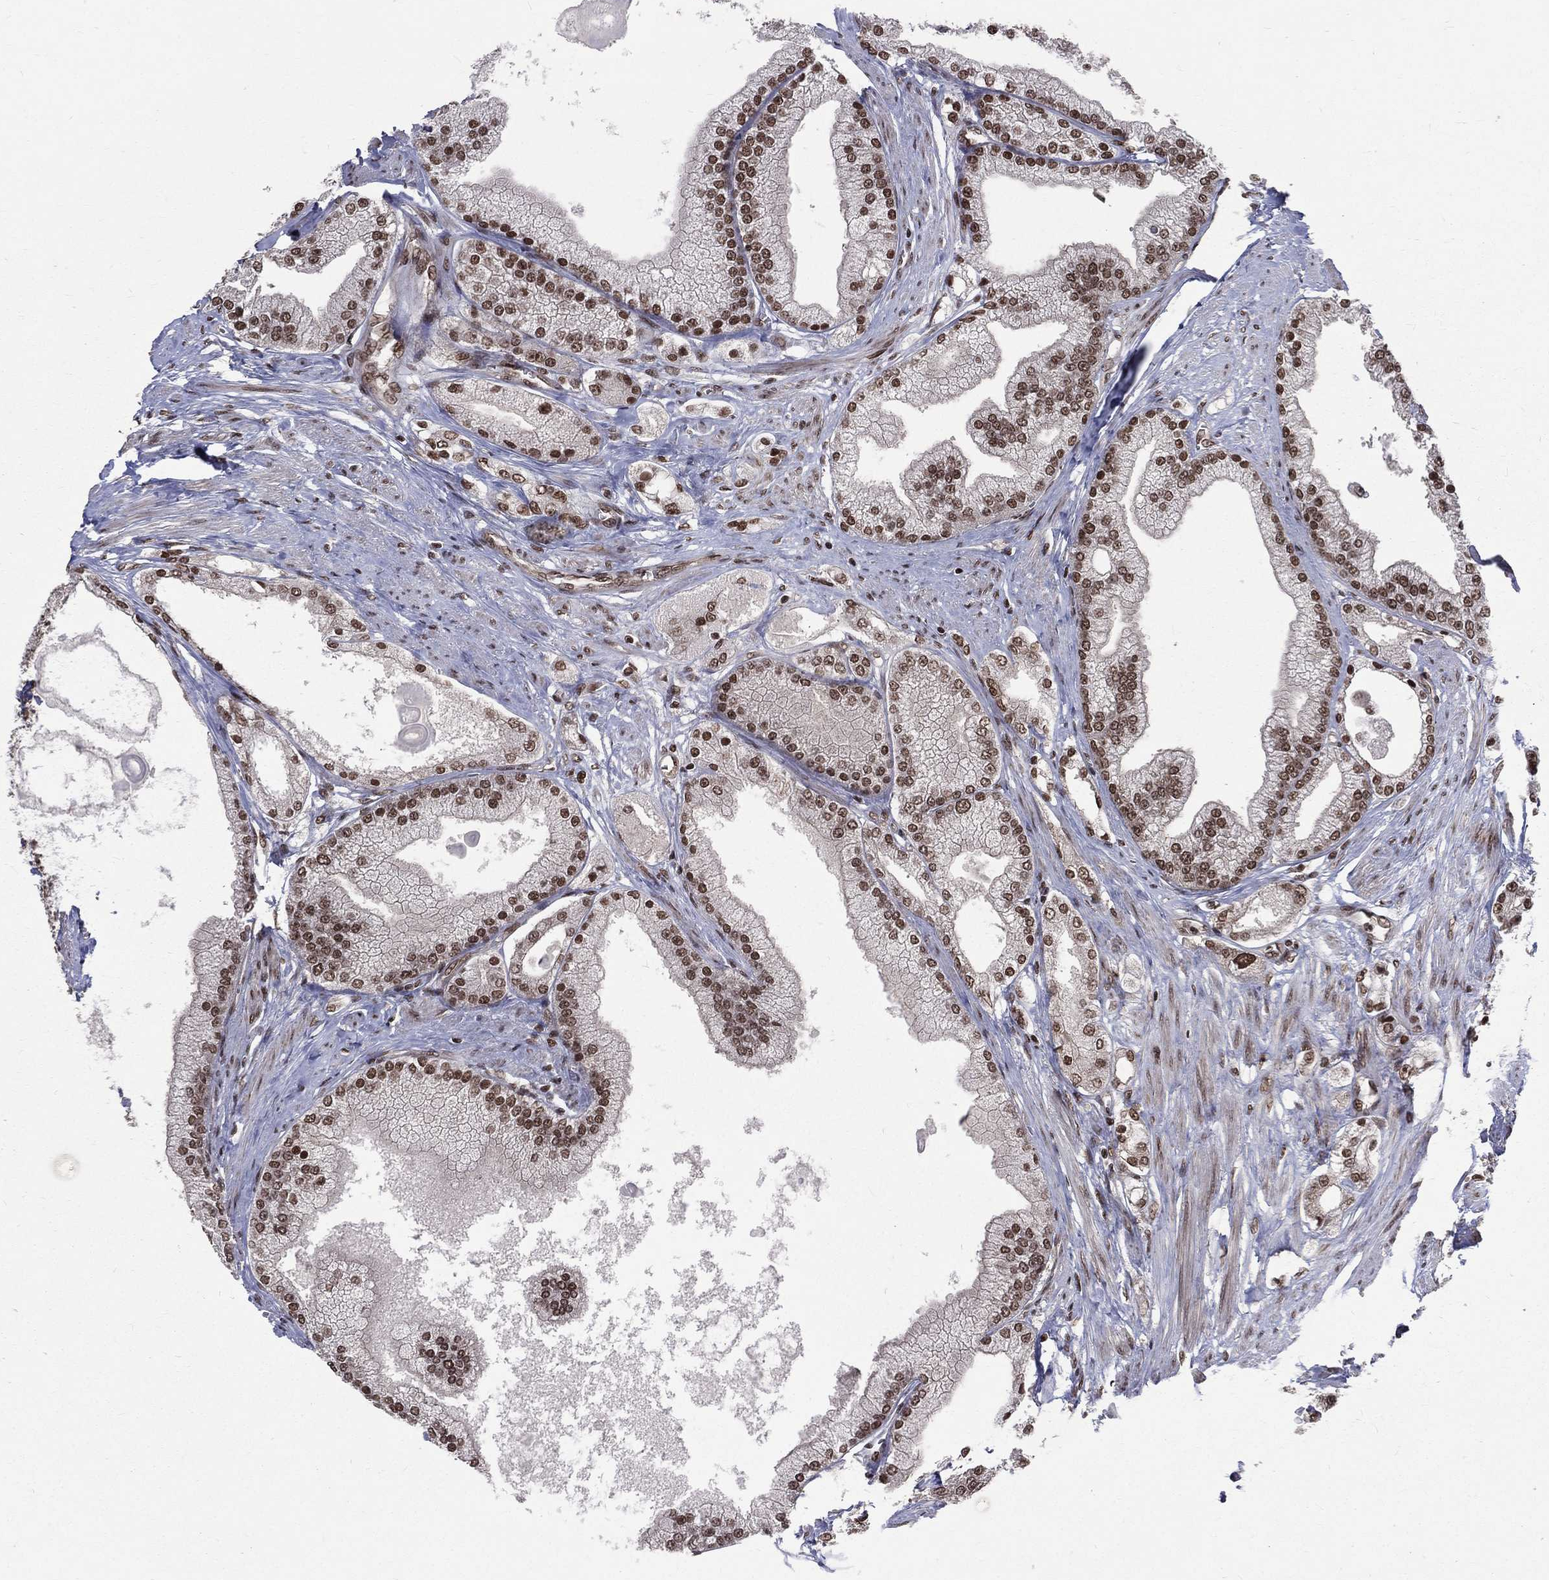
{"staining": {"intensity": "strong", "quantity": ">75%", "location": "nuclear"}, "tissue": "prostate cancer", "cell_type": "Tumor cells", "image_type": "cancer", "snomed": [{"axis": "morphology", "description": "Adenocarcinoma, NOS"}, {"axis": "topography", "description": "Prostate and seminal vesicle, NOS"}, {"axis": "topography", "description": "Prostate"}], "caption": "Prostate cancer (adenocarcinoma) stained with a protein marker exhibits strong staining in tumor cells.", "gene": "SMC3", "patient": {"sex": "male", "age": 67}}